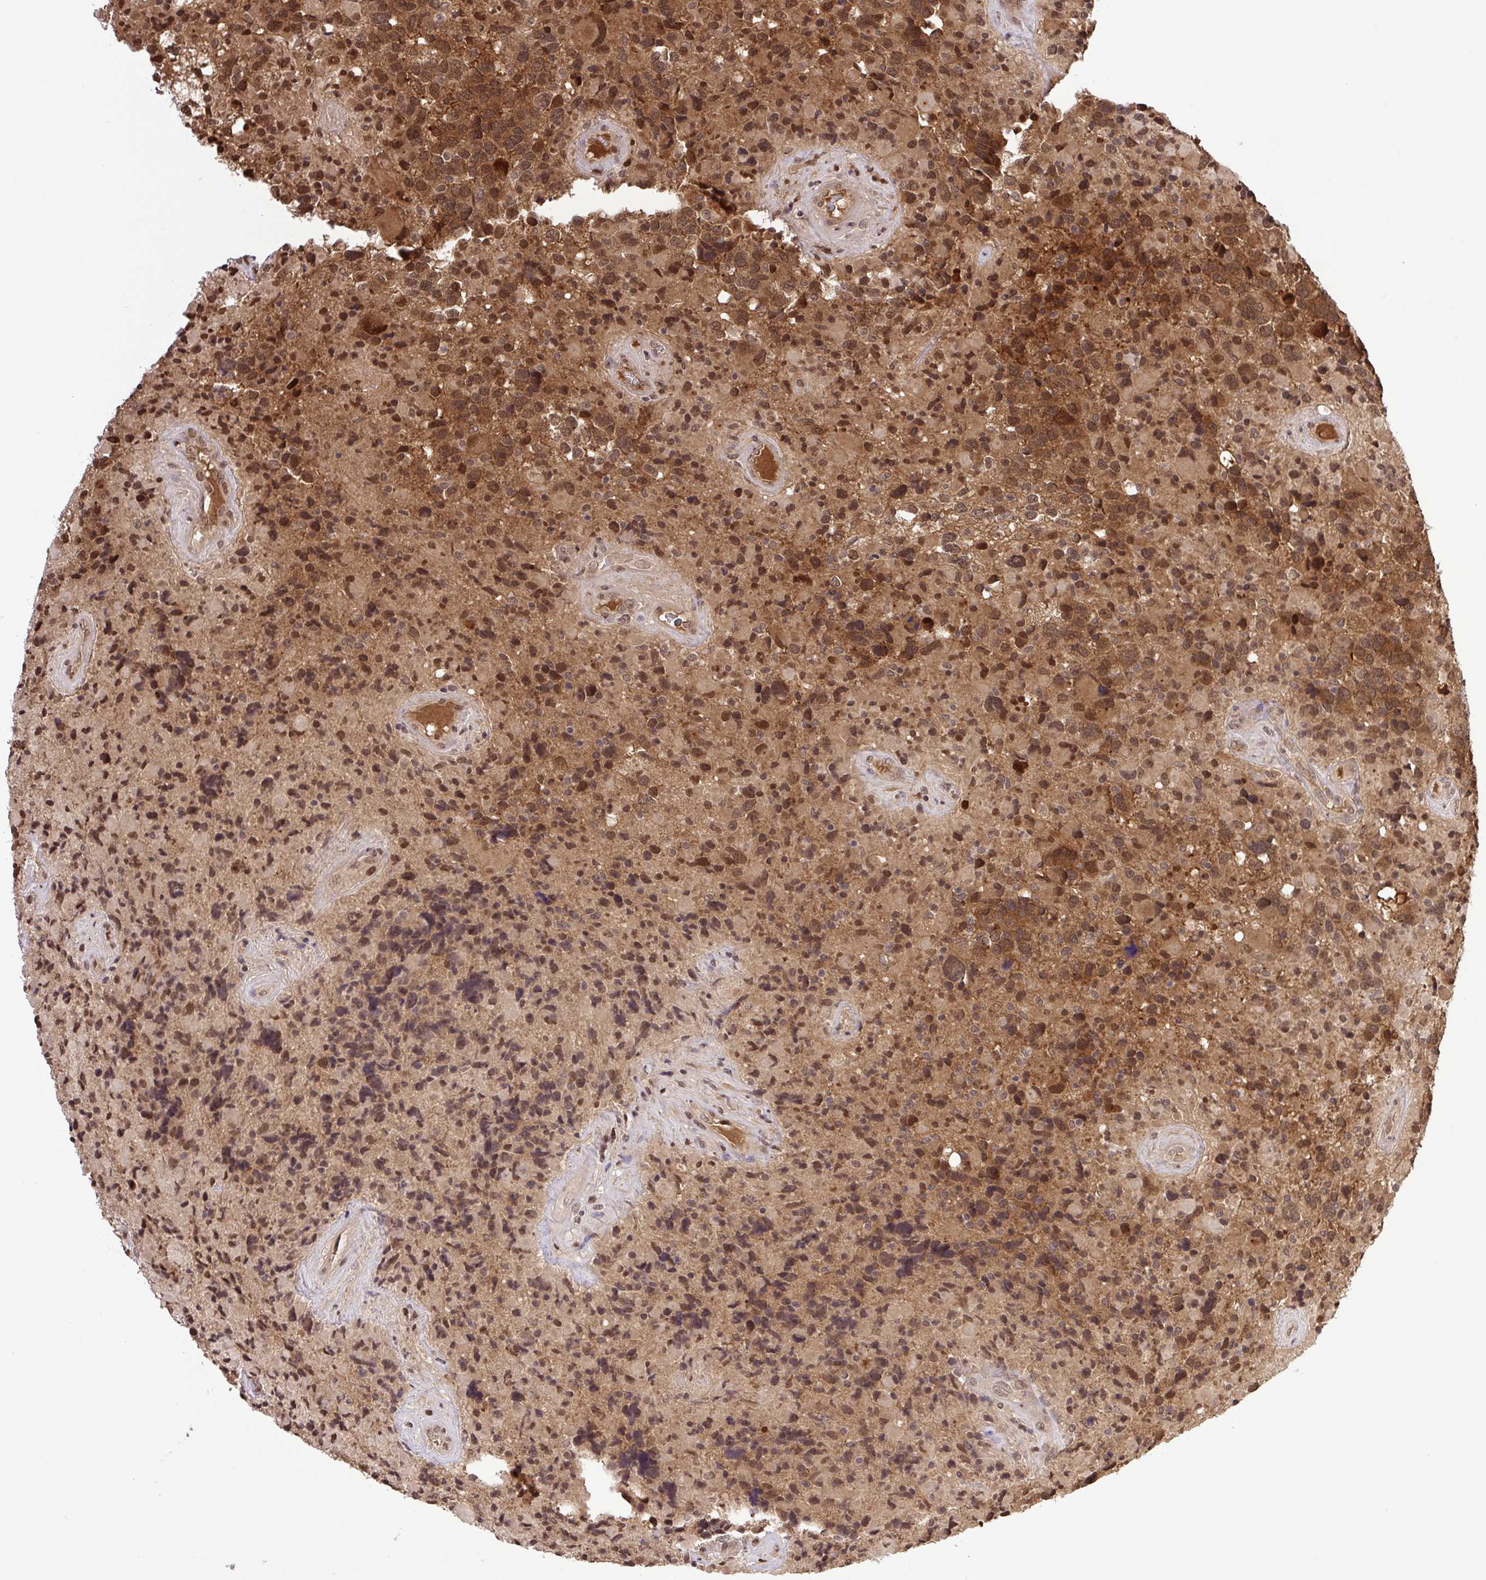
{"staining": {"intensity": "strong", "quantity": ">75%", "location": "nuclear"}, "tissue": "glioma", "cell_type": "Tumor cells", "image_type": "cancer", "snomed": [{"axis": "morphology", "description": "Glioma, malignant, High grade"}, {"axis": "topography", "description": "Brain"}], "caption": "The immunohistochemical stain shows strong nuclear staining in tumor cells of glioma tissue.", "gene": "SGTA", "patient": {"sex": "female", "age": 40}}